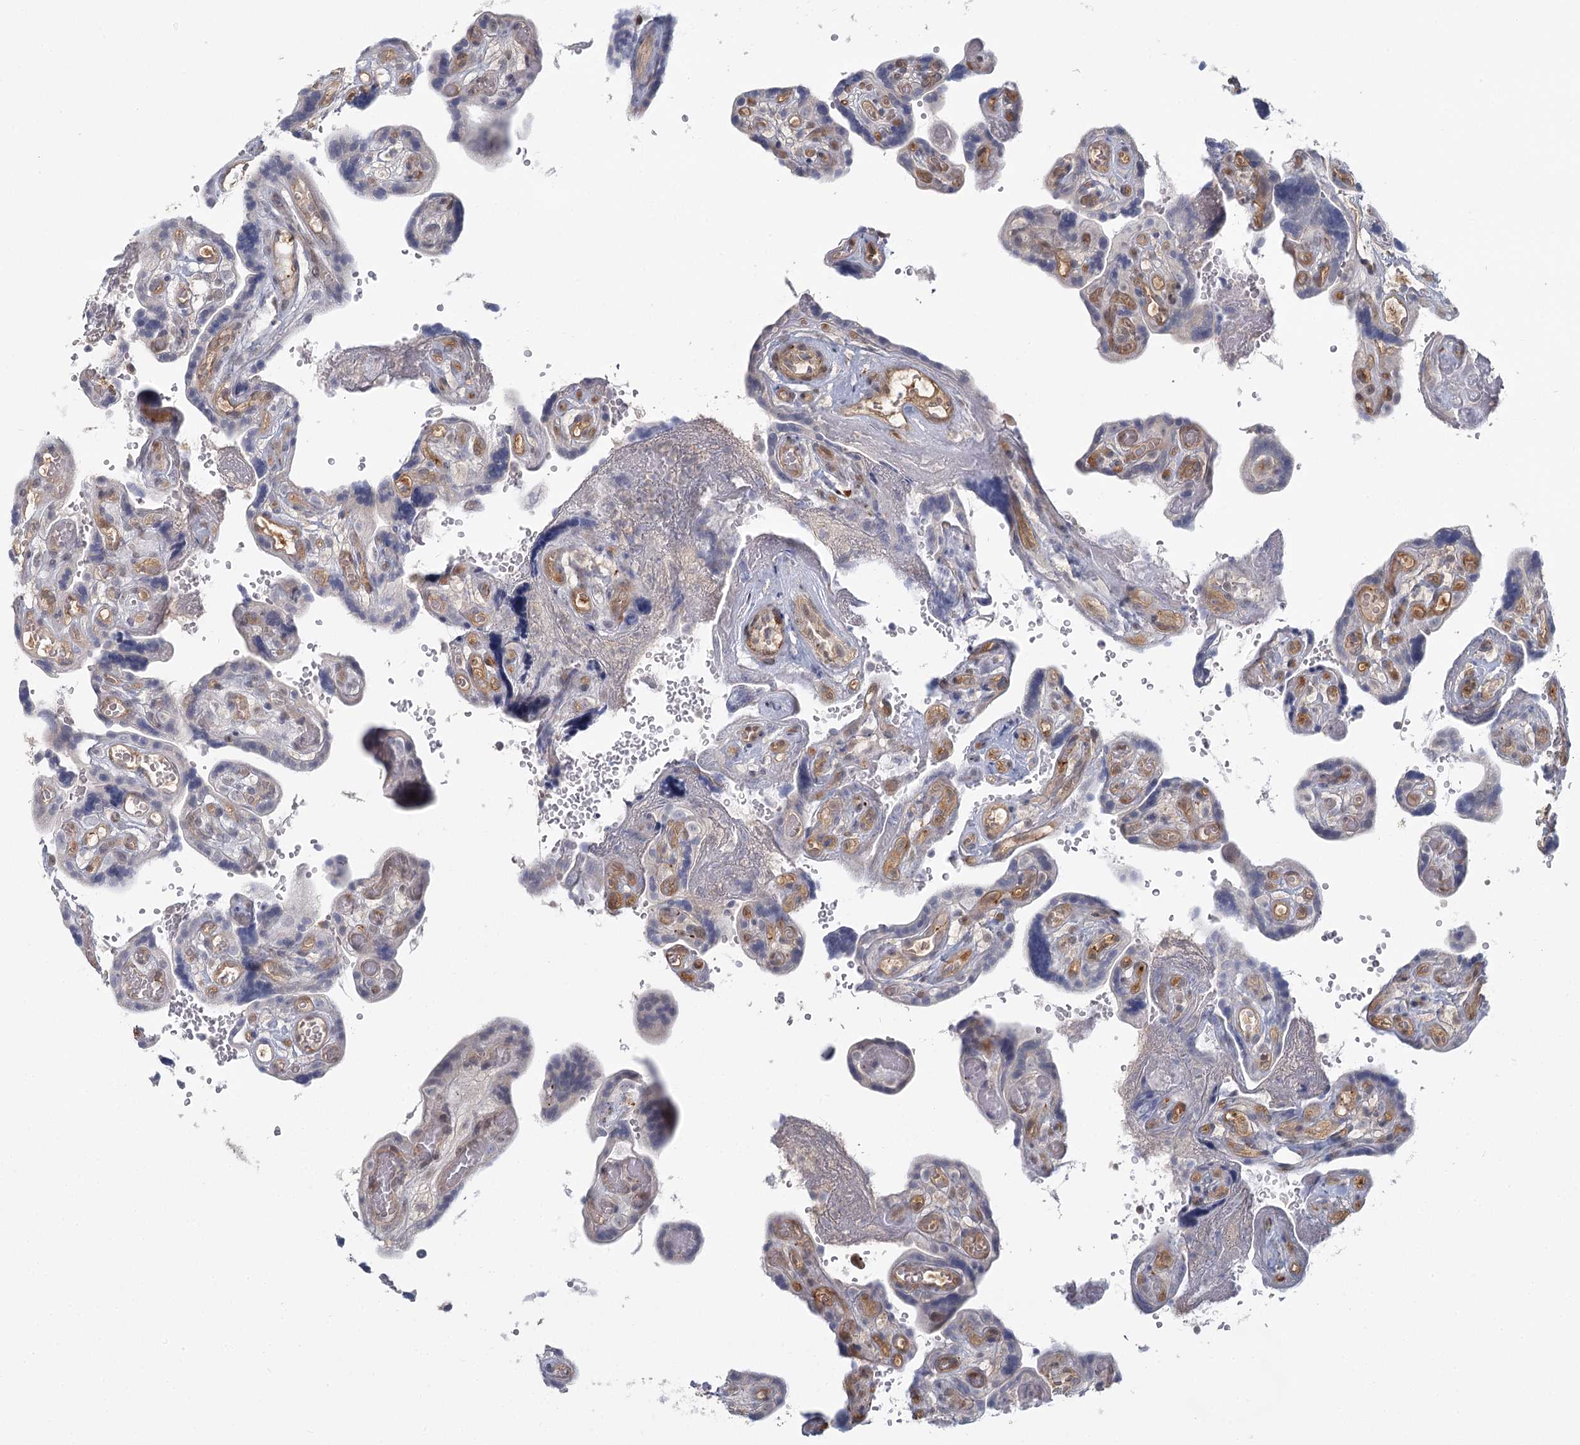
{"staining": {"intensity": "moderate", "quantity": ">75%", "location": "cytoplasmic/membranous,nuclear"}, "tissue": "placenta", "cell_type": "Decidual cells", "image_type": "normal", "snomed": [{"axis": "morphology", "description": "Normal tissue, NOS"}, {"axis": "topography", "description": "Placenta"}], "caption": "Immunohistochemistry (IHC) staining of normal placenta, which shows medium levels of moderate cytoplasmic/membranous,nuclear expression in about >75% of decidual cells indicating moderate cytoplasmic/membranous,nuclear protein expression. The staining was performed using DAB (3,3'-diaminobenzidine) (brown) for protein detection and nuclei were counterstained in hematoxylin (blue).", "gene": "USP11", "patient": {"sex": "female", "age": 30}}